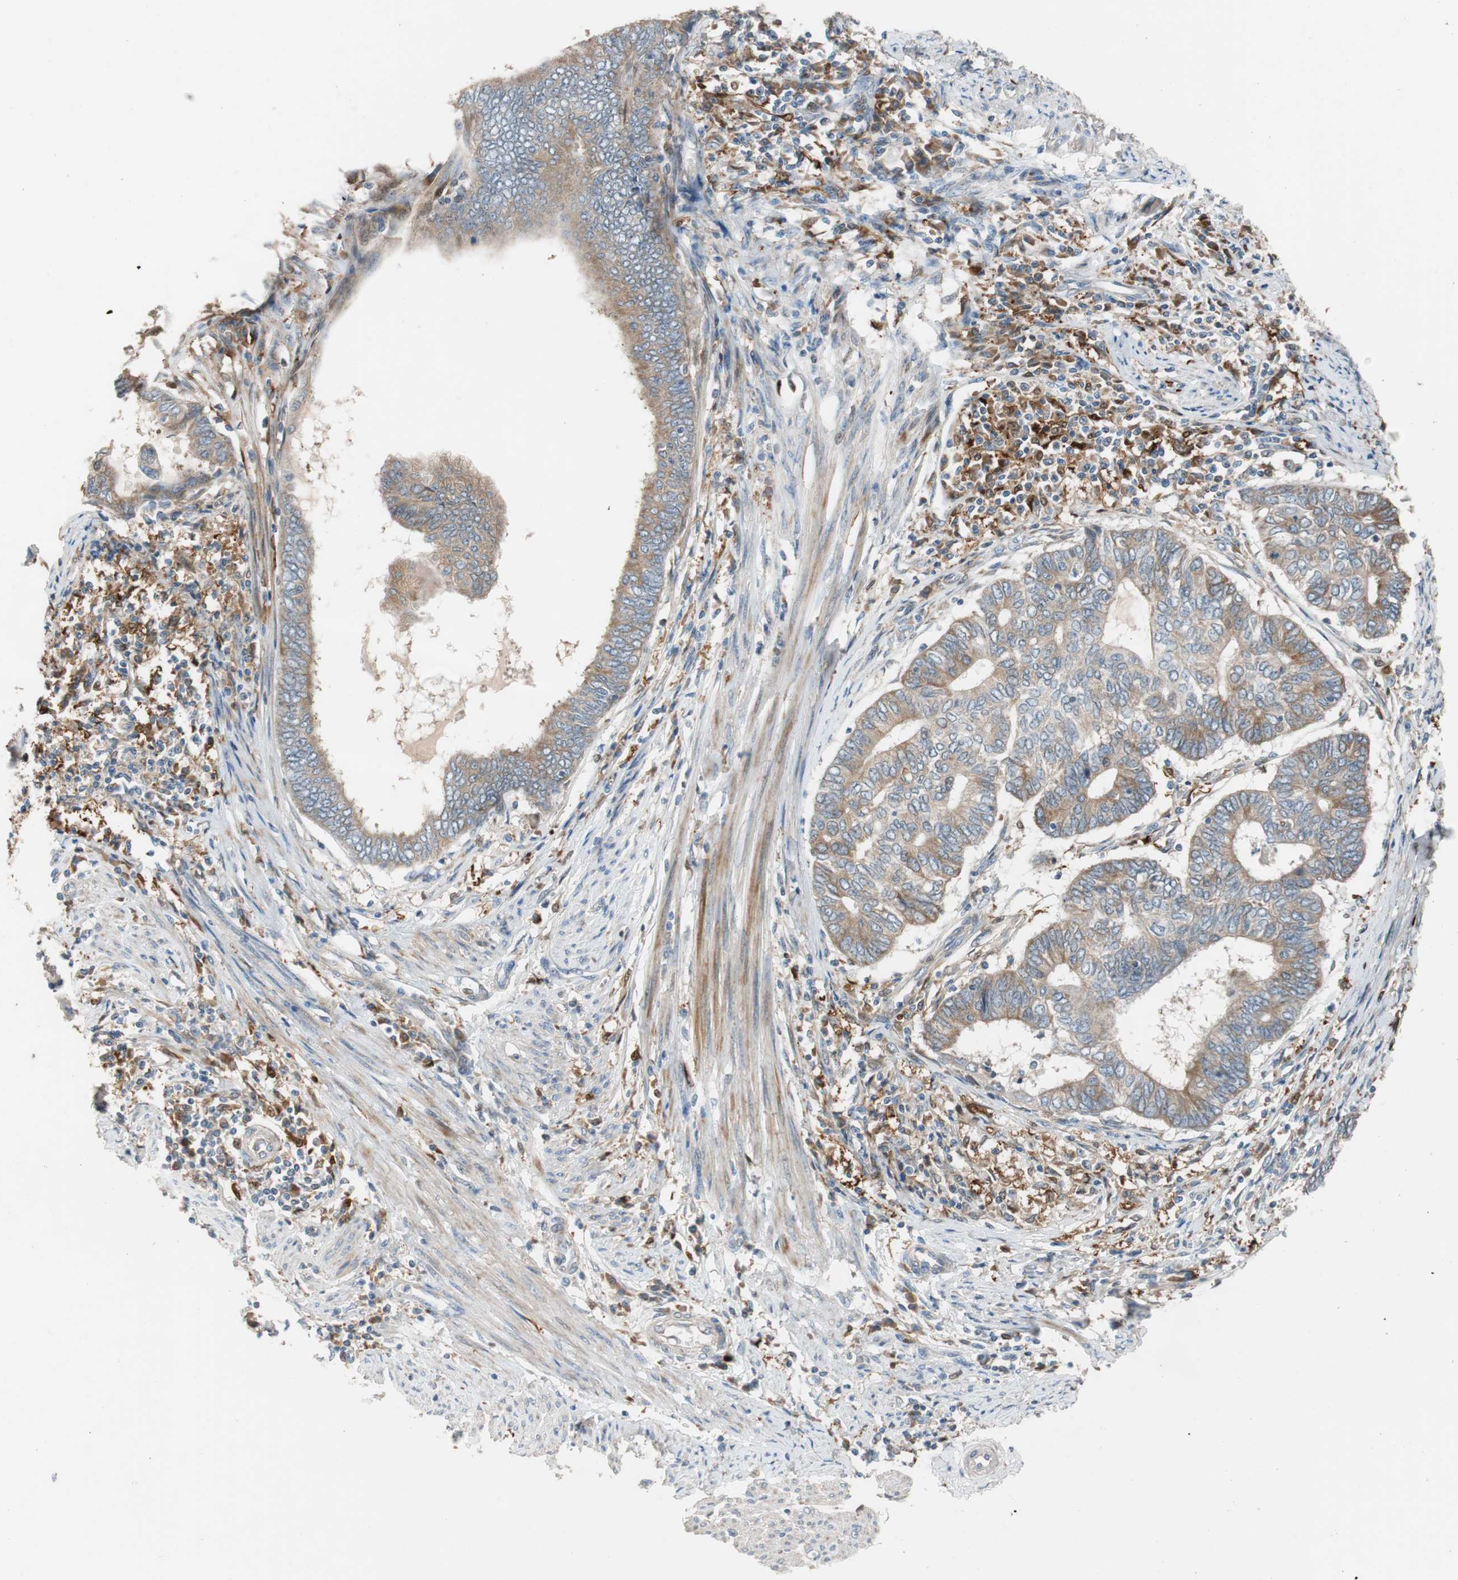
{"staining": {"intensity": "moderate", "quantity": ">75%", "location": "cytoplasmic/membranous"}, "tissue": "endometrial cancer", "cell_type": "Tumor cells", "image_type": "cancer", "snomed": [{"axis": "morphology", "description": "Adenocarcinoma, NOS"}, {"axis": "topography", "description": "Uterus"}, {"axis": "topography", "description": "Endometrium"}], "caption": "Protein staining of adenocarcinoma (endometrial) tissue shows moderate cytoplasmic/membranous staining in approximately >75% of tumor cells. The staining was performed using DAB (3,3'-diaminobenzidine), with brown indicating positive protein expression. Nuclei are stained blue with hematoxylin.", "gene": "FAAH", "patient": {"sex": "female", "age": 70}}